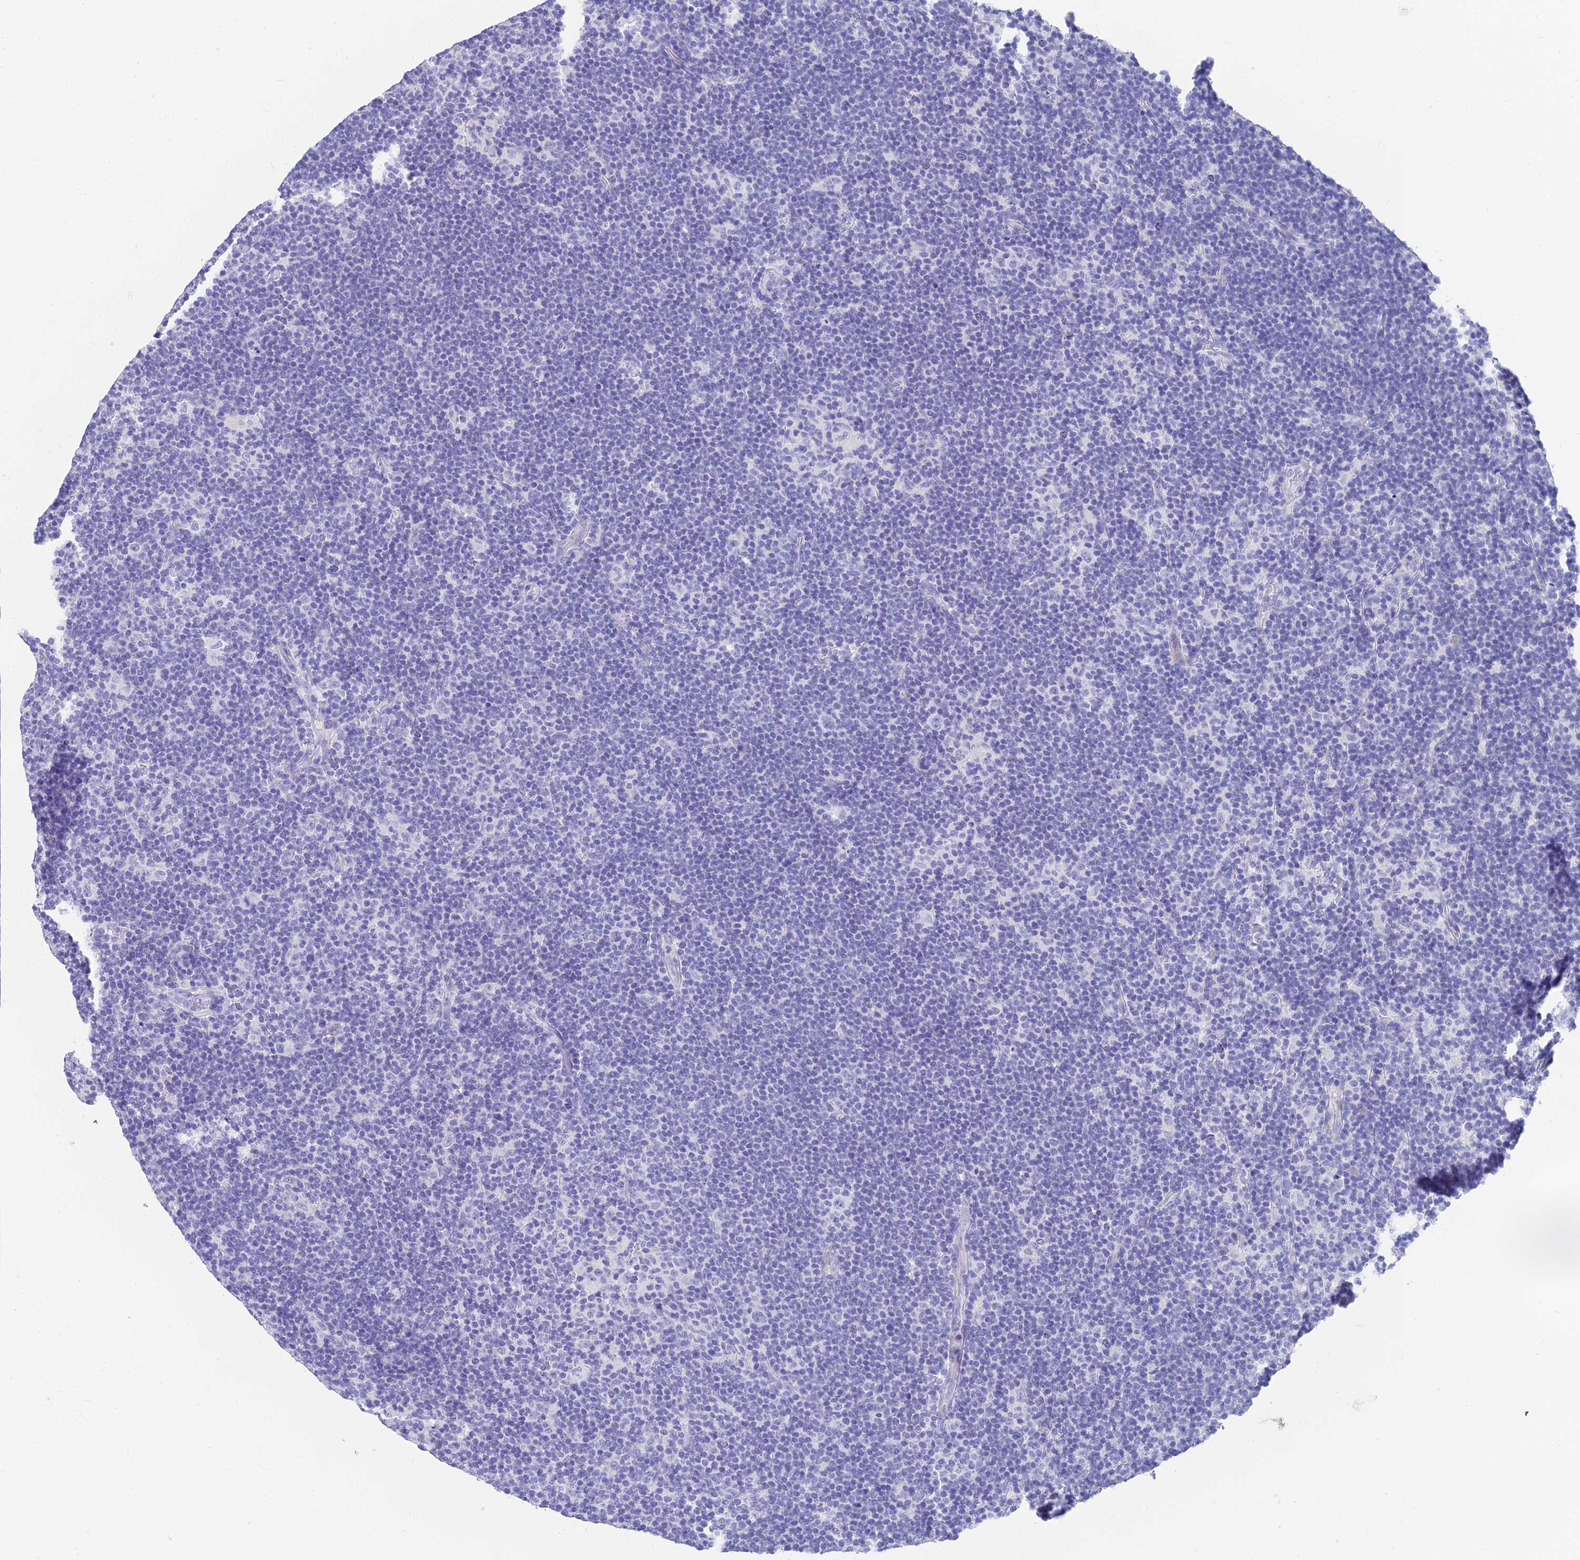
{"staining": {"intensity": "negative", "quantity": "none", "location": "none"}, "tissue": "lymphoma", "cell_type": "Tumor cells", "image_type": "cancer", "snomed": [{"axis": "morphology", "description": "Hodgkin's disease, NOS"}, {"axis": "topography", "description": "Lymph node"}], "caption": "Micrograph shows no significant protein staining in tumor cells of lymphoma.", "gene": "SLC36A2", "patient": {"sex": "female", "age": 57}}